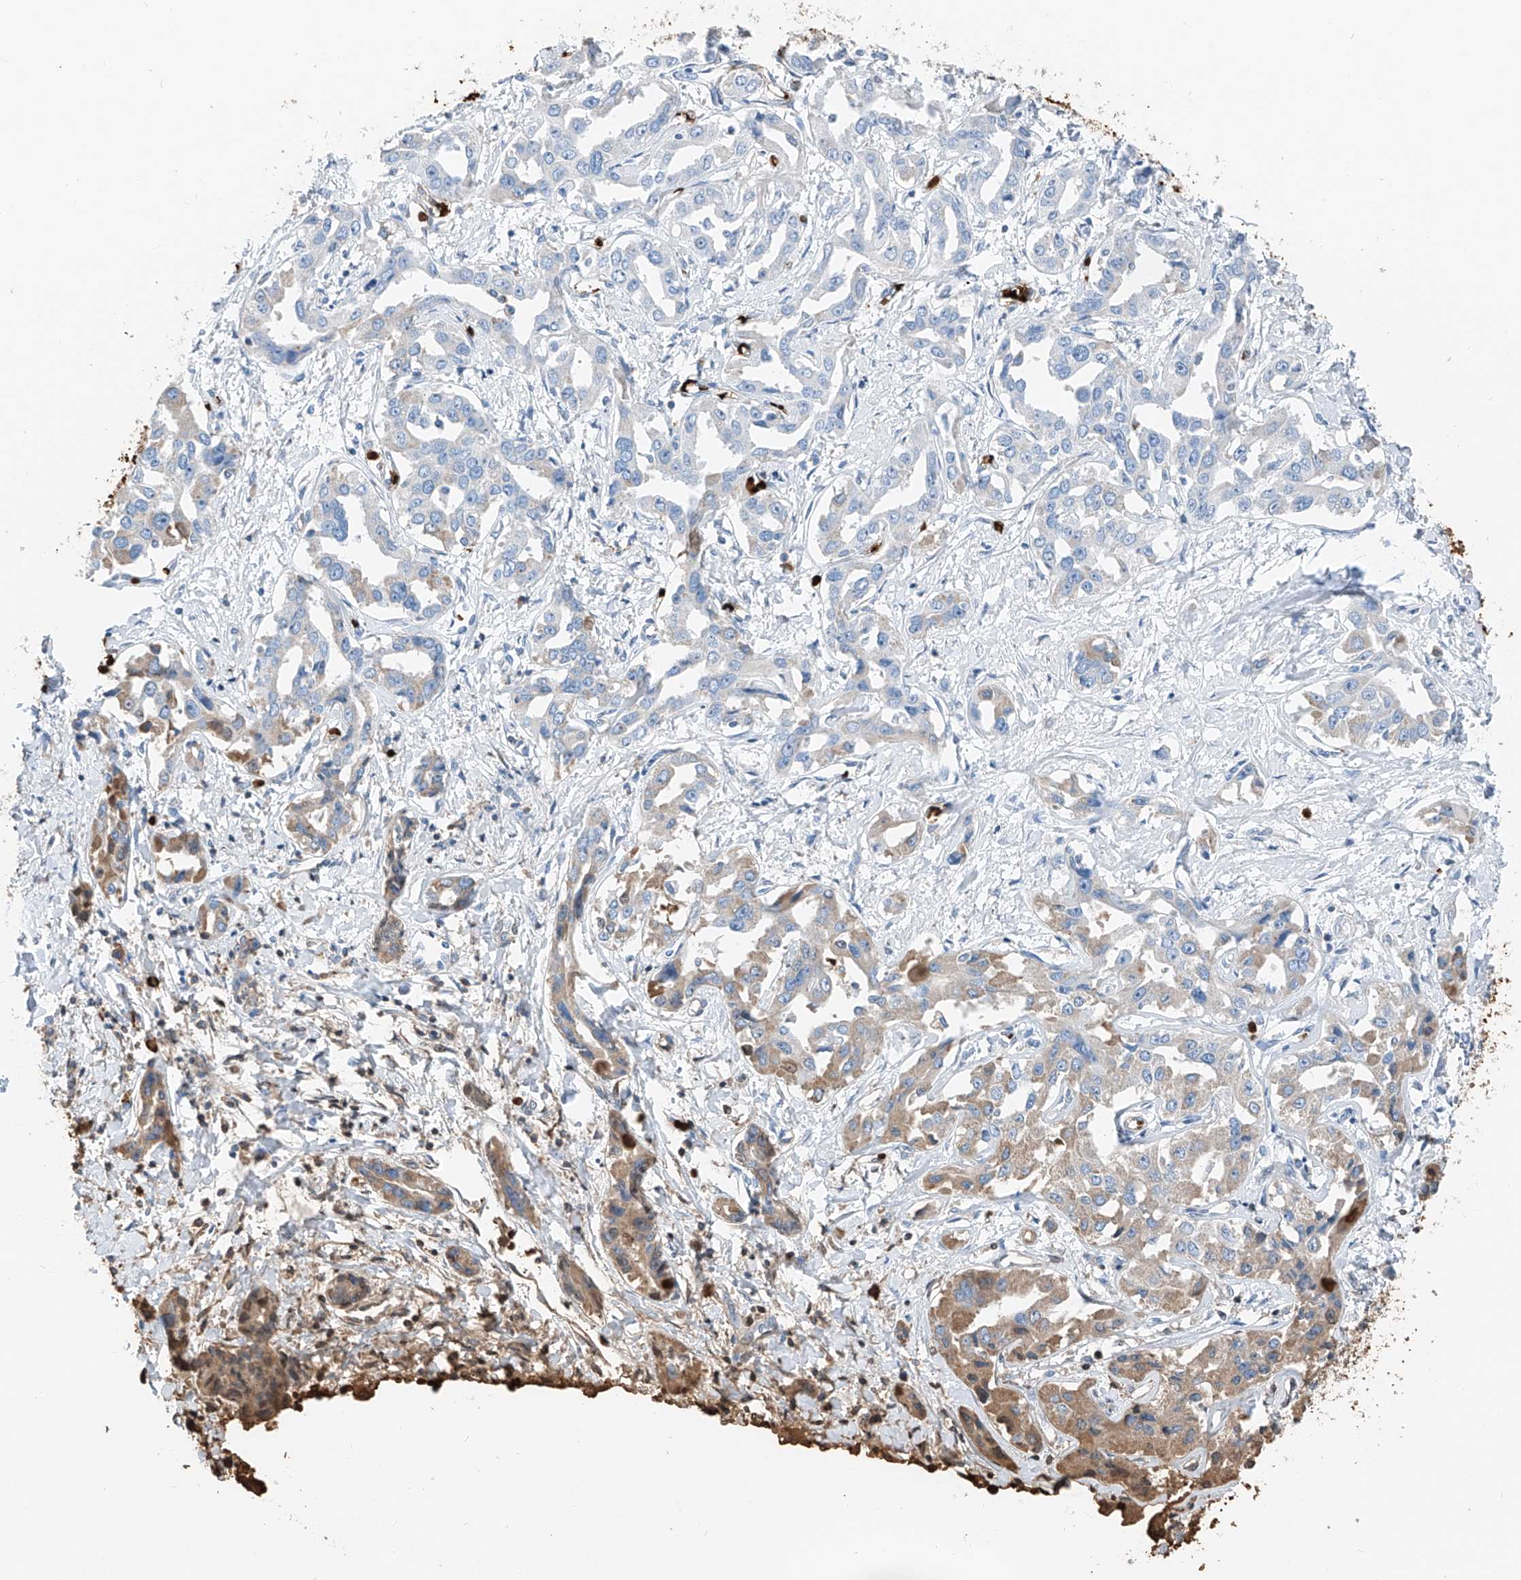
{"staining": {"intensity": "weak", "quantity": "<25%", "location": "cytoplasmic/membranous"}, "tissue": "liver cancer", "cell_type": "Tumor cells", "image_type": "cancer", "snomed": [{"axis": "morphology", "description": "Cholangiocarcinoma"}, {"axis": "topography", "description": "Liver"}], "caption": "Human liver cholangiocarcinoma stained for a protein using immunohistochemistry shows no staining in tumor cells.", "gene": "PRSS23", "patient": {"sex": "male", "age": 59}}